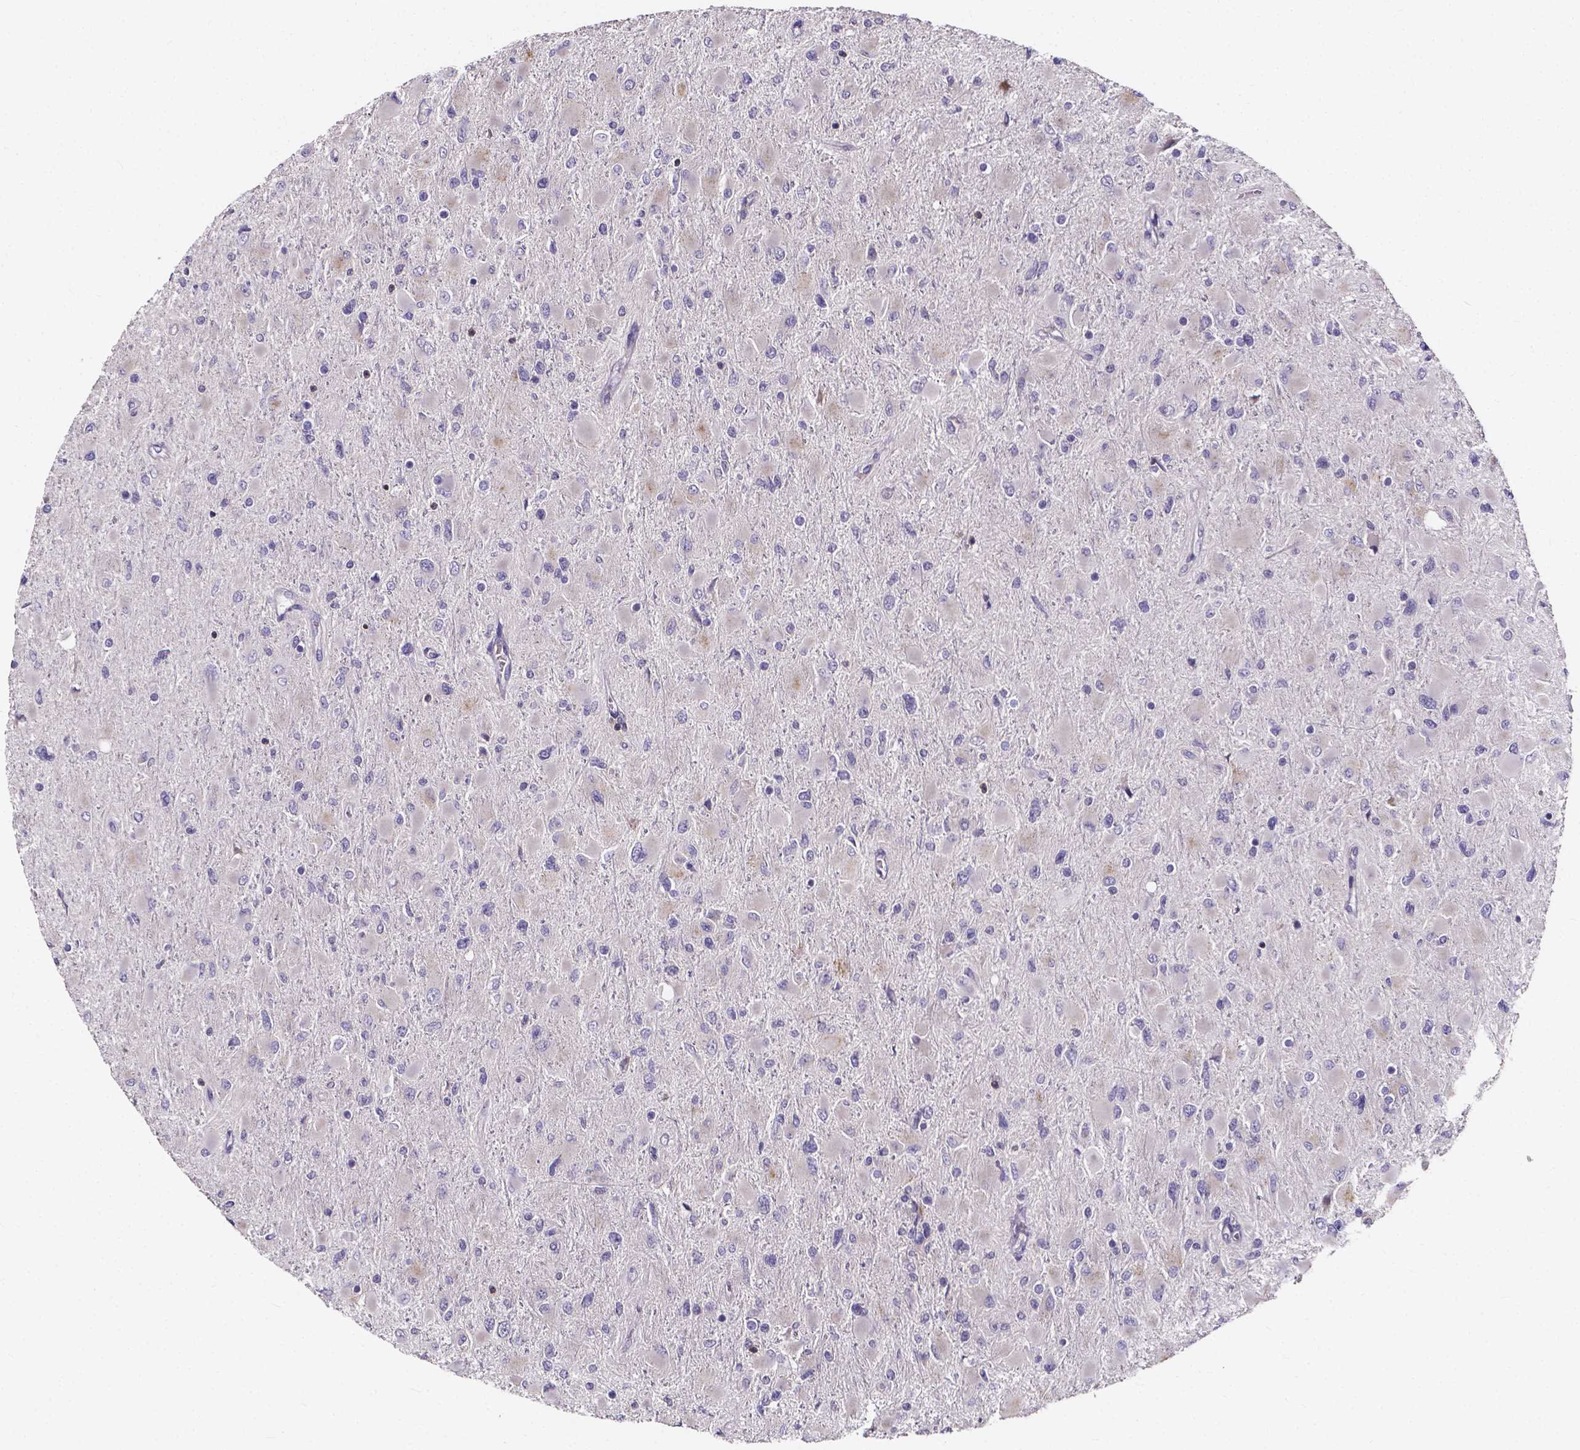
{"staining": {"intensity": "negative", "quantity": "none", "location": "none"}, "tissue": "glioma", "cell_type": "Tumor cells", "image_type": "cancer", "snomed": [{"axis": "morphology", "description": "Glioma, malignant, High grade"}, {"axis": "topography", "description": "Cerebral cortex"}], "caption": "A histopathology image of glioma stained for a protein shows no brown staining in tumor cells. Brightfield microscopy of immunohistochemistry stained with DAB (brown) and hematoxylin (blue), captured at high magnification.", "gene": "THEMIS", "patient": {"sex": "female", "age": 36}}